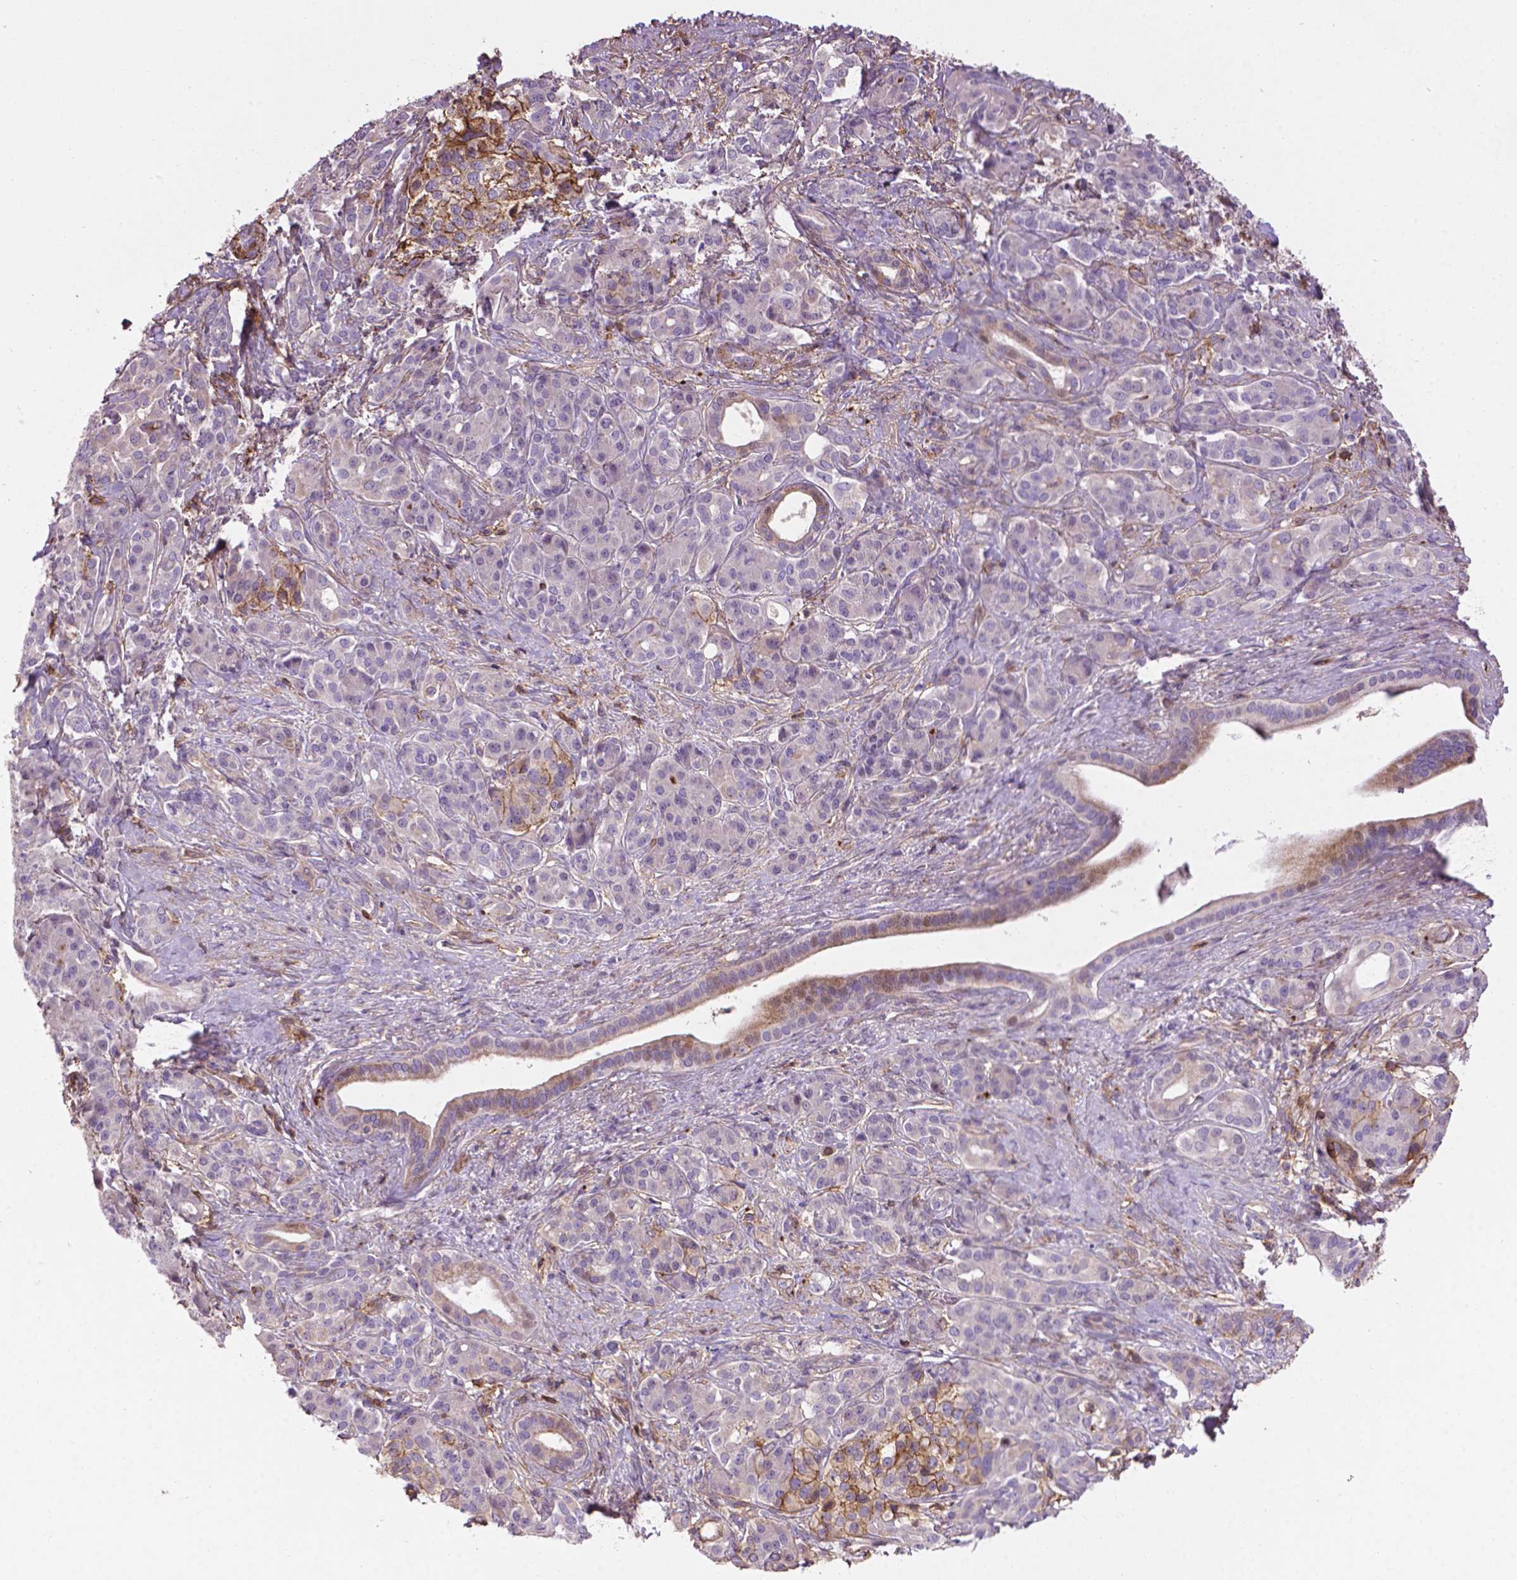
{"staining": {"intensity": "negative", "quantity": "none", "location": "none"}, "tissue": "pancreatic cancer", "cell_type": "Tumor cells", "image_type": "cancer", "snomed": [{"axis": "morphology", "description": "Normal tissue, NOS"}, {"axis": "morphology", "description": "Inflammation, NOS"}, {"axis": "morphology", "description": "Adenocarcinoma, NOS"}, {"axis": "topography", "description": "Pancreas"}], "caption": "Tumor cells are negative for brown protein staining in adenocarcinoma (pancreatic).", "gene": "ACAD10", "patient": {"sex": "male", "age": 57}}